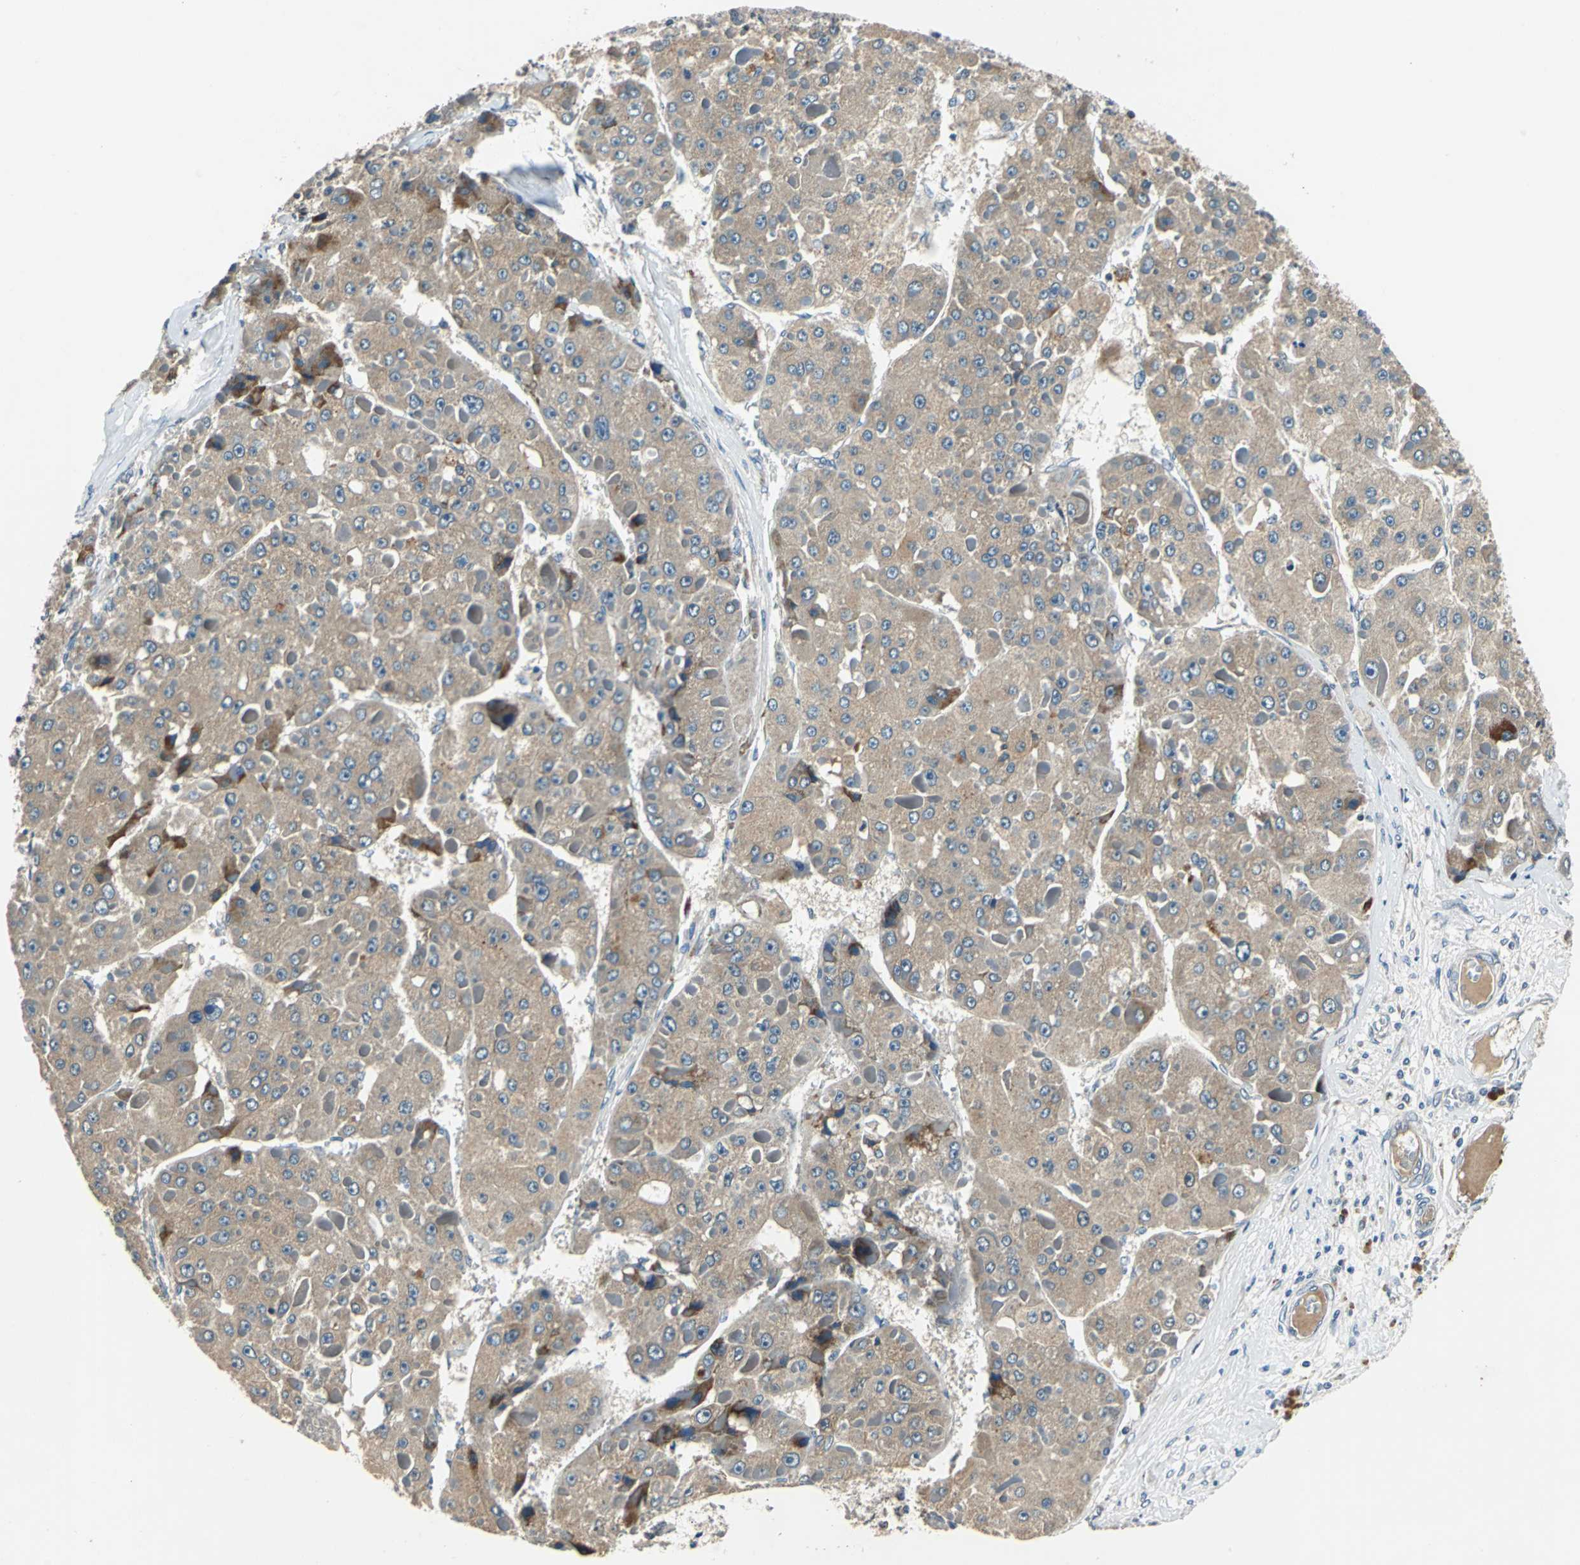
{"staining": {"intensity": "moderate", "quantity": "25%-75%", "location": "cytoplasmic/membranous"}, "tissue": "liver cancer", "cell_type": "Tumor cells", "image_type": "cancer", "snomed": [{"axis": "morphology", "description": "Carcinoma, Hepatocellular, NOS"}, {"axis": "topography", "description": "Liver"}], "caption": "The photomicrograph demonstrates immunohistochemical staining of liver cancer. There is moderate cytoplasmic/membranous positivity is seen in about 25%-75% of tumor cells.", "gene": "SLC19A2", "patient": {"sex": "female", "age": 73}}